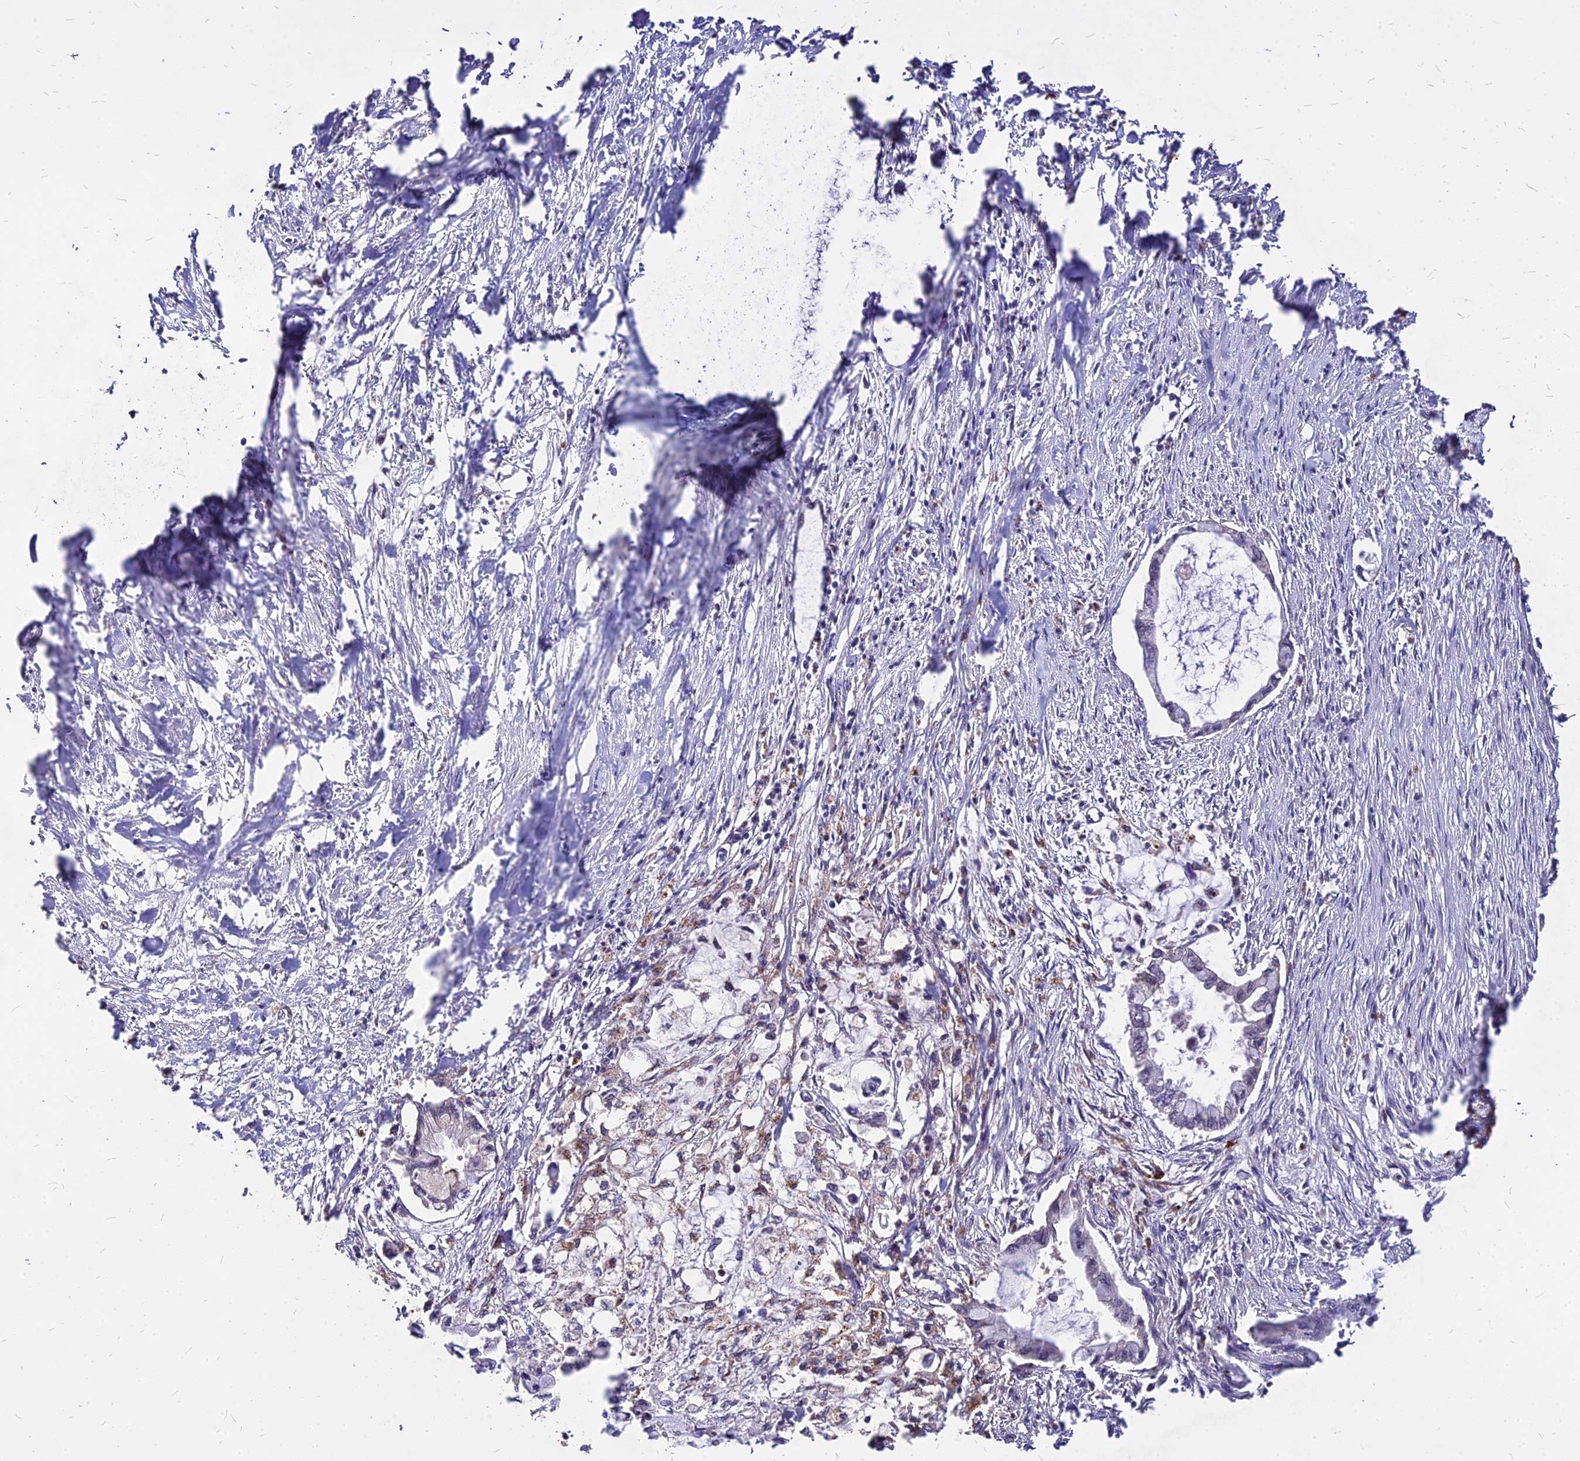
{"staining": {"intensity": "negative", "quantity": "none", "location": "none"}, "tissue": "pancreatic cancer", "cell_type": "Tumor cells", "image_type": "cancer", "snomed": [{"axis": "morphology", "description": "Adenocarcinoma, NOS"}, {"axis": "topography", "description": "Pancreas"}], "caption": "Immunohistochemical staining of pancreatic cancer (adenocarcinoma) reveals no significant staining in tumor cells. (DAB immunohistochemistry visualized using brightfield microscopy, high magnification).", "gene": "APBA3", "patient": {"sex": "male", "age": 48}}